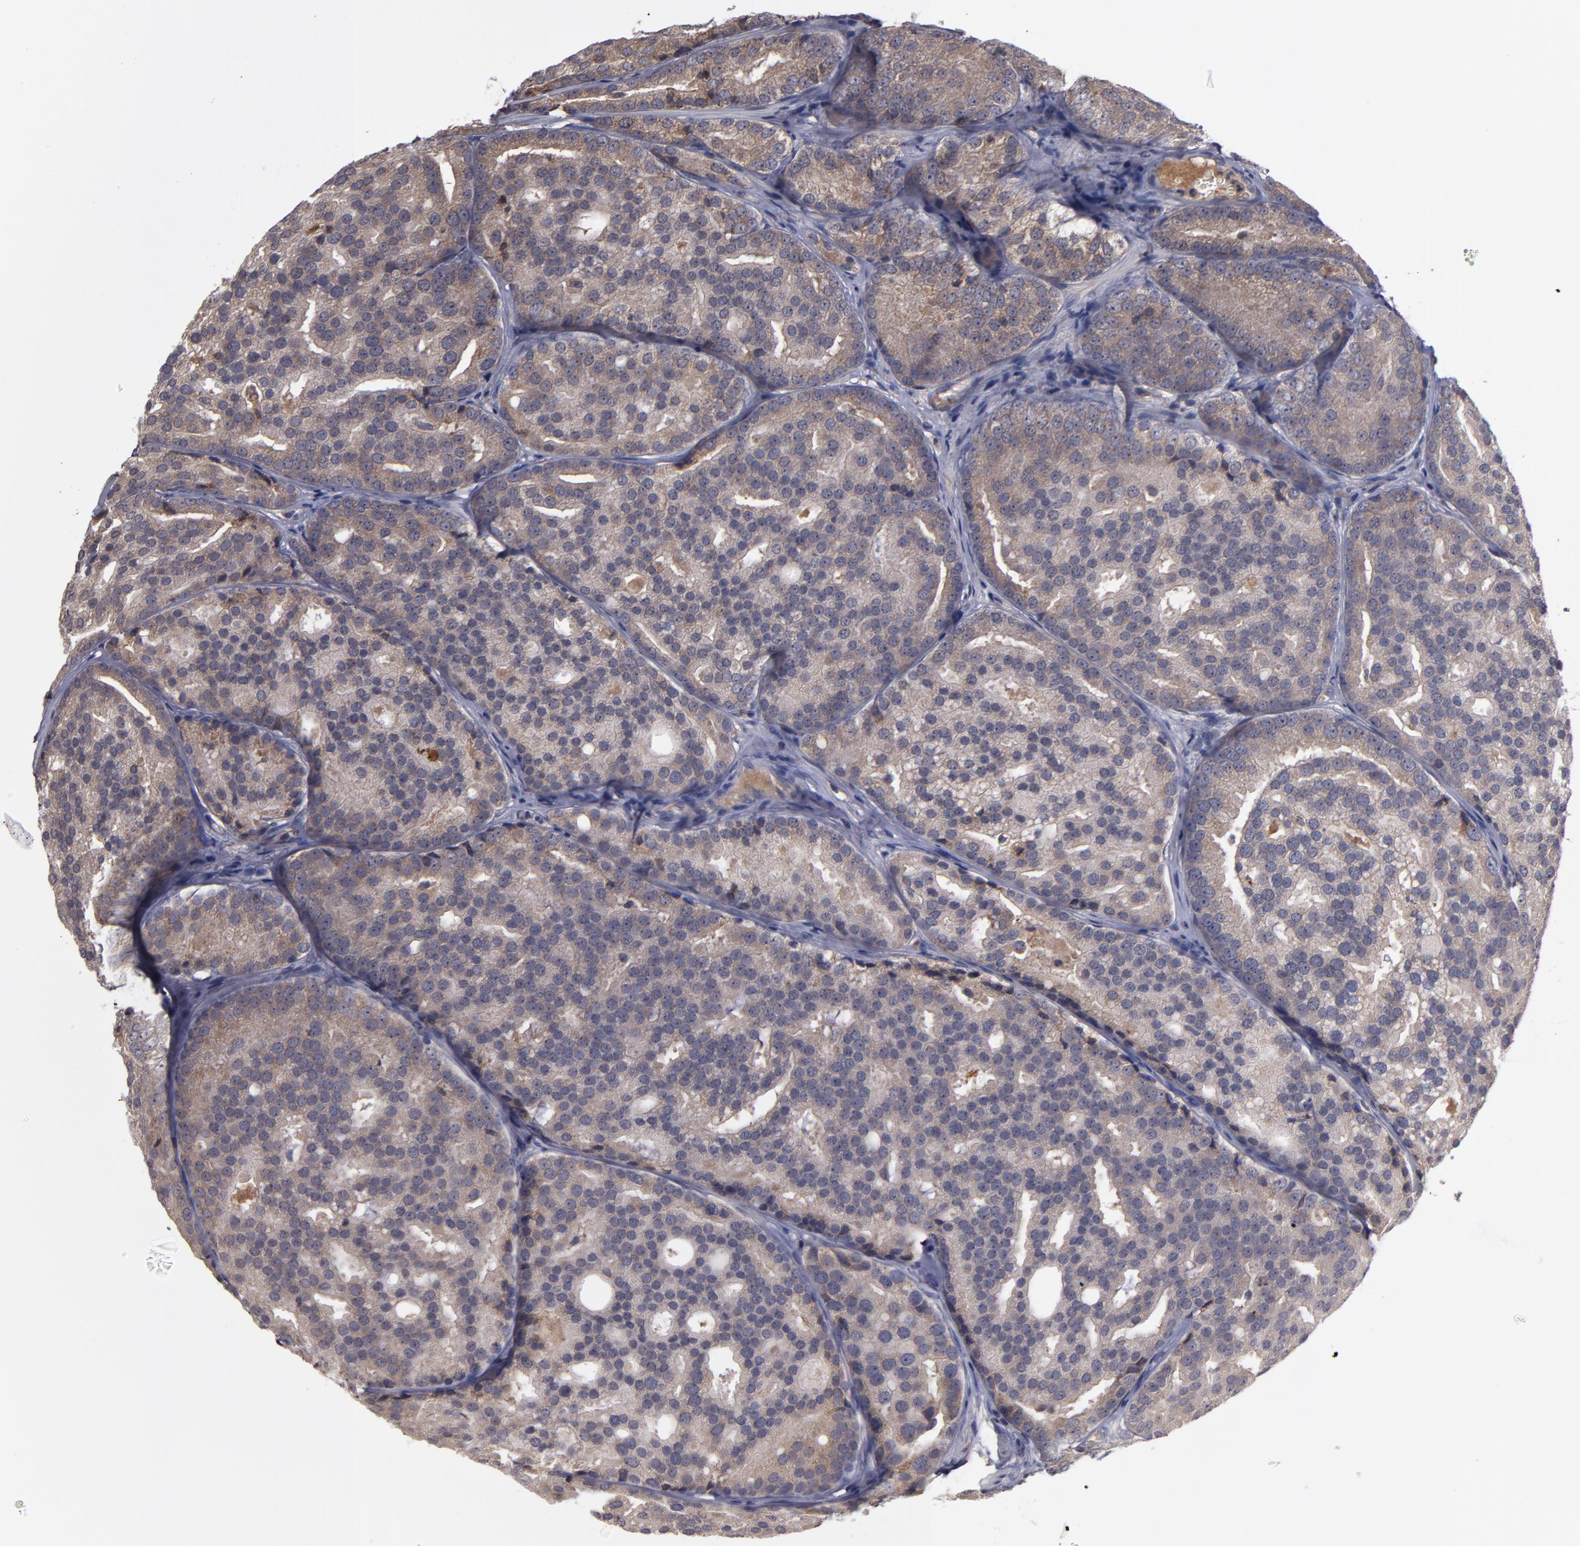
{"staining": {"intensity": "moderate", "quantity": ">75%", "location": "cytoplasmic/membranous"}, "tissue": "prostate cancer", "cell_type": "Tumor cells", "image_type": "cancer", "snomed": [{"axis": "morphology", "description": "Adenocarcinoma, High grade"}, {"axis": "topography", "description": "Prostate"}], "caption": "Protein expression analysis of prostate adenocarcinoma (high-grade) shows moderate cytoplasmic/membranous positivity in about >75% of tumor cells.", "gene": "MMP11", "patient": {"sex": "male", "age": 64}}